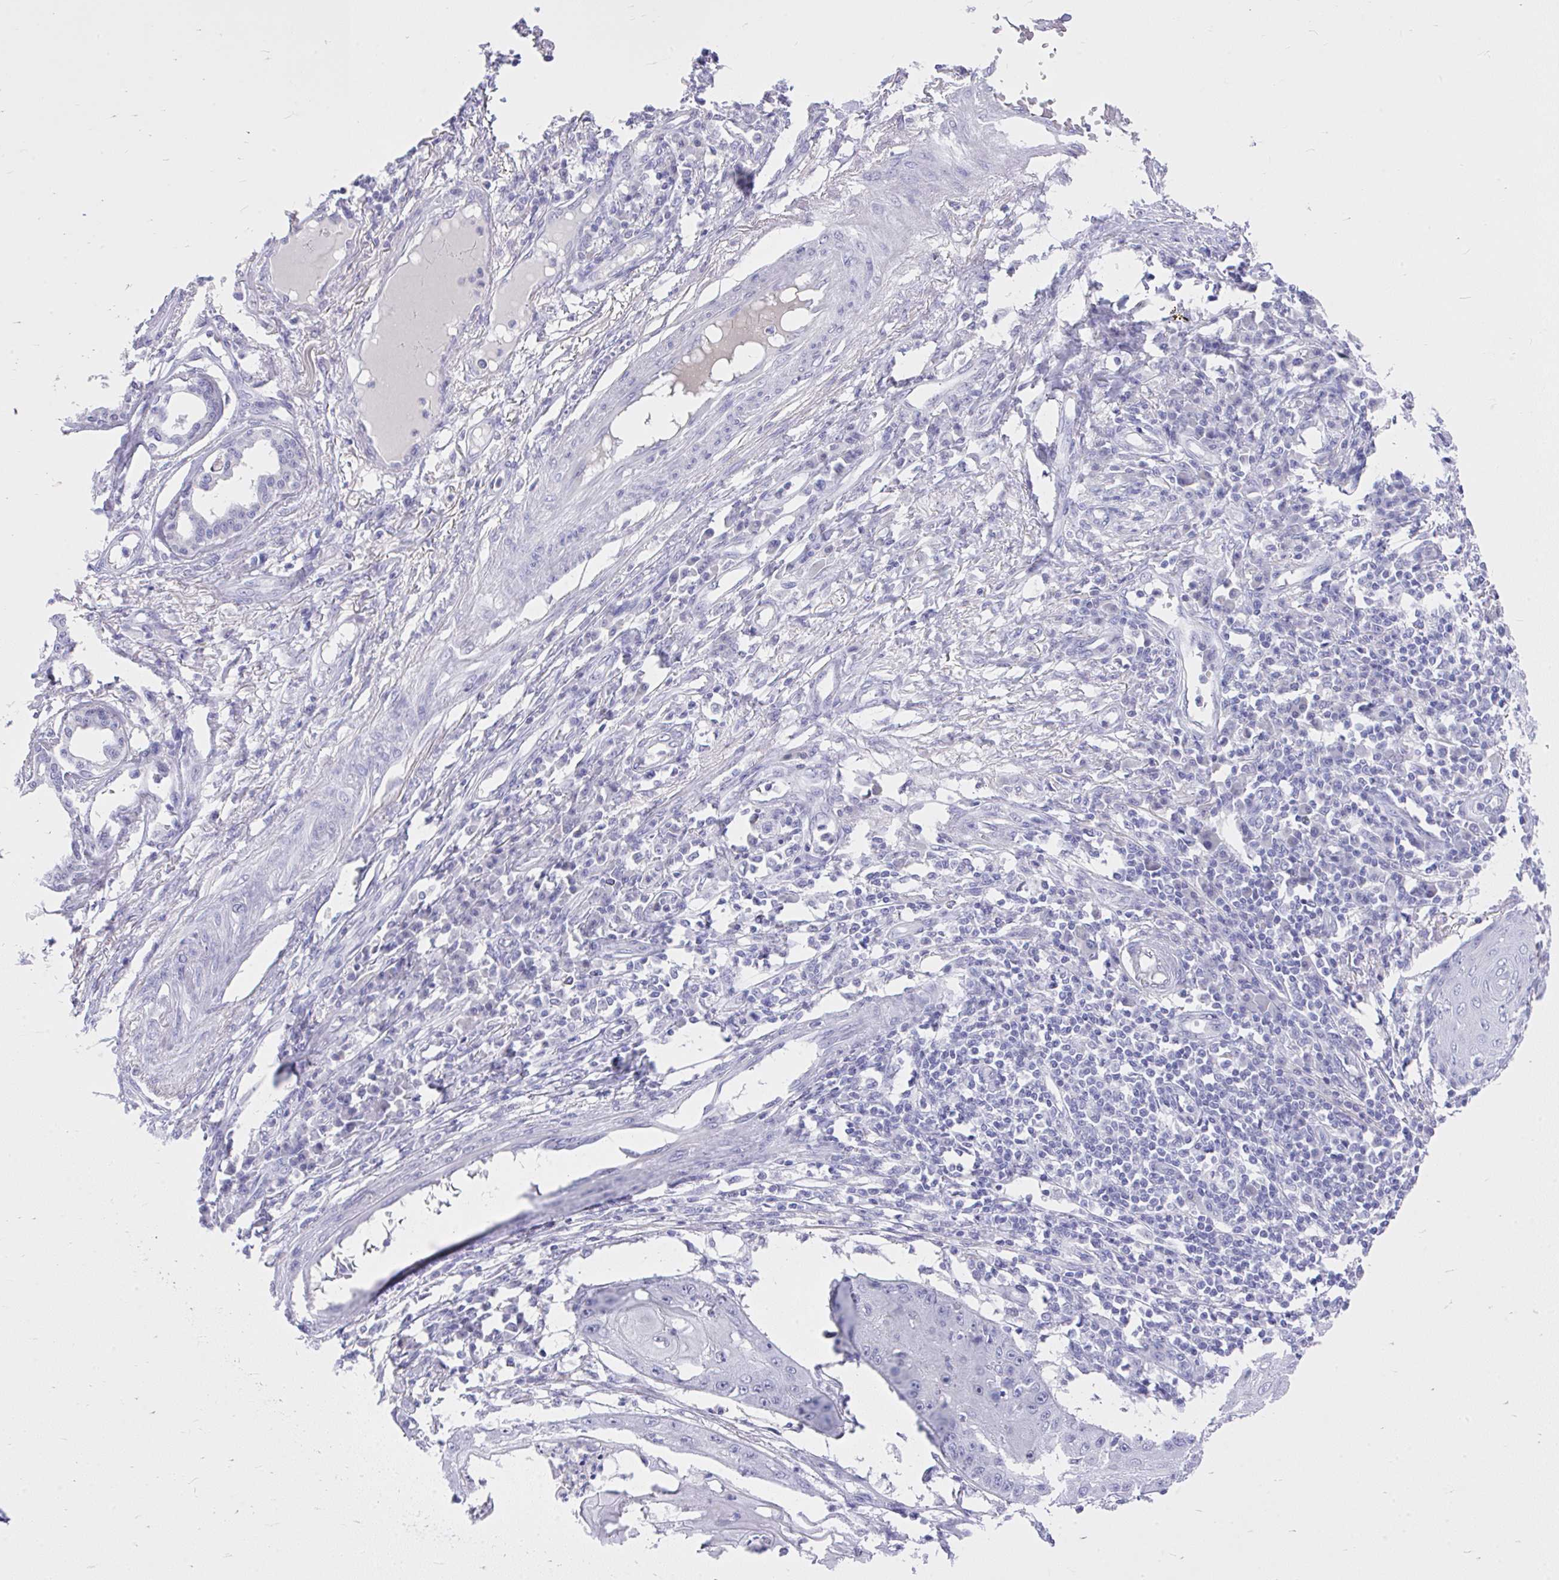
{"staining": {"intensity": "negative", "quantity": "none", "location": "none"}, "tissue": "skin cancer", "cell_type": "Tumor cells", "image_type": "cancer", "snomed": [{"axis": "morphology", "description": "Squamous cell carcinoma, NOS"}, {"axis": "topography", "description": "Skin"}], "caption": "Immunohistochemistry micrograph of neoplastic tissue: human skin squamous cell carcinoma stained with DAB (3,3'-diaminobenzidine) reveals no significant protein positivity in tumor cells.", "gene": "MS4A12", "patient": {"sex": "male", "age": 70}}